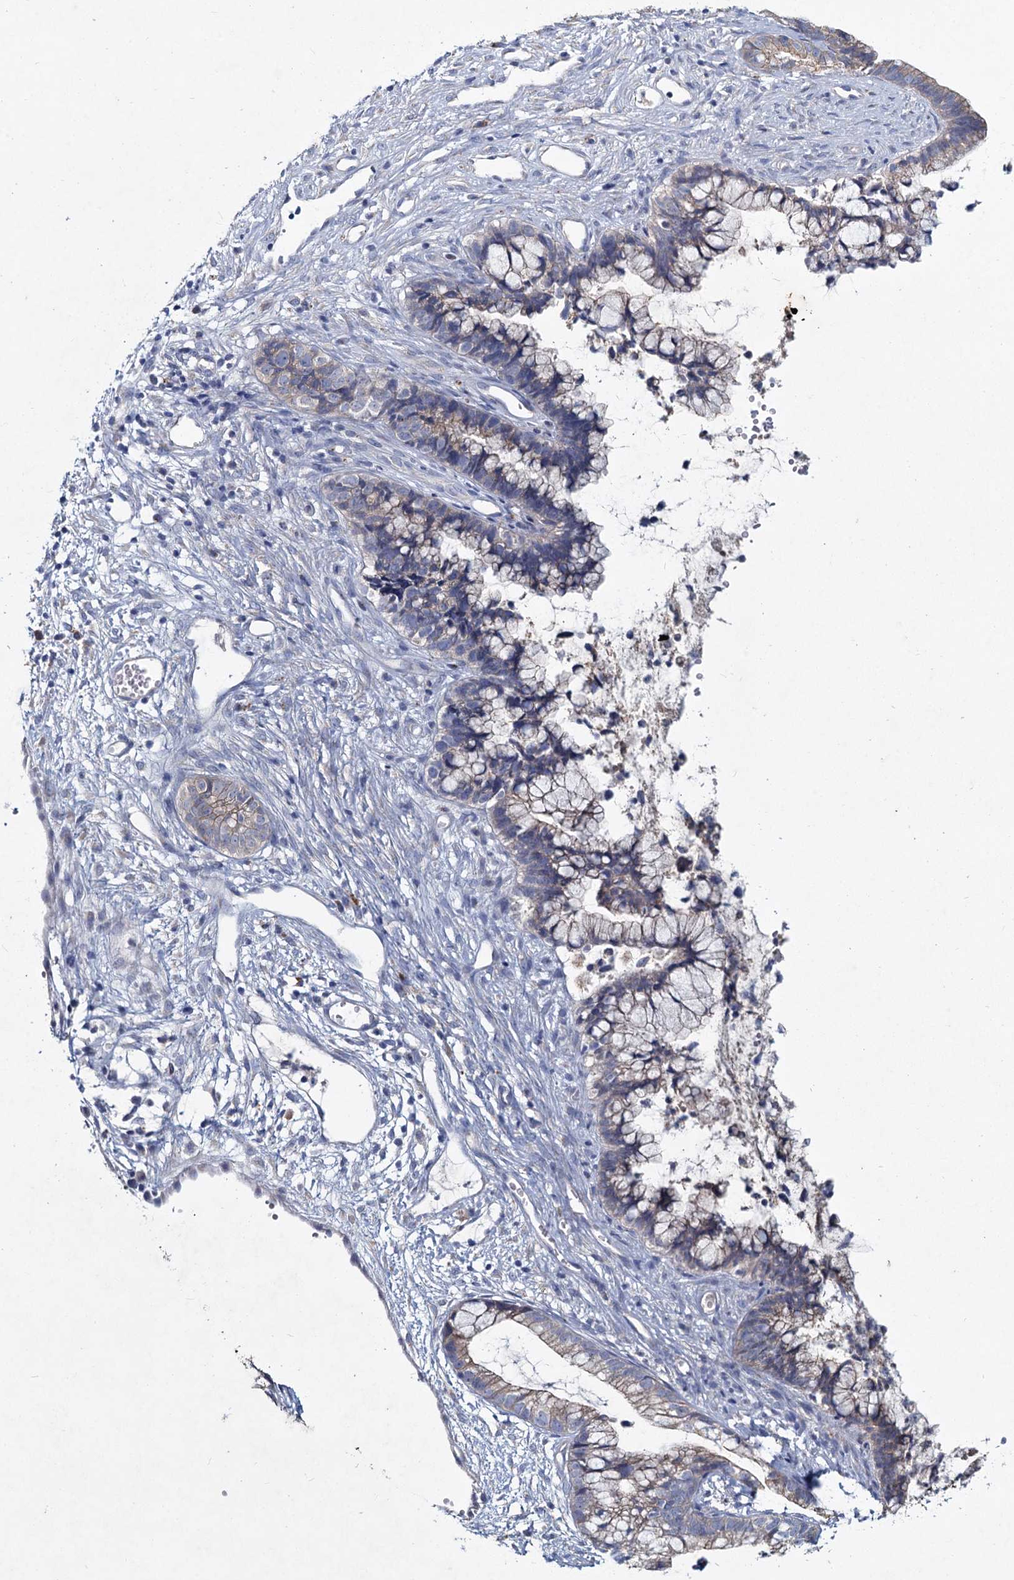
{"staining": {"intensity": "weak", "quantity": "<25%", "location": "cytoplasmic/membranous"}, "tissue": "cervical cancer", "cell_type": "Tumor cells", "image_type": "cancer", "snomed": [{"axis": "morphology", "description": "Adenocarcinoma, NOS"}, {"axis": "topography", "description": "Cervix"}], "caption": "Human cervical cancer (adenocarcinoma) stained for a protein using immunohistochemistry demonstrates no positivity in tumor cells.", "gene": "TMX2", "patient": {"sex": "female", "age": 44}}